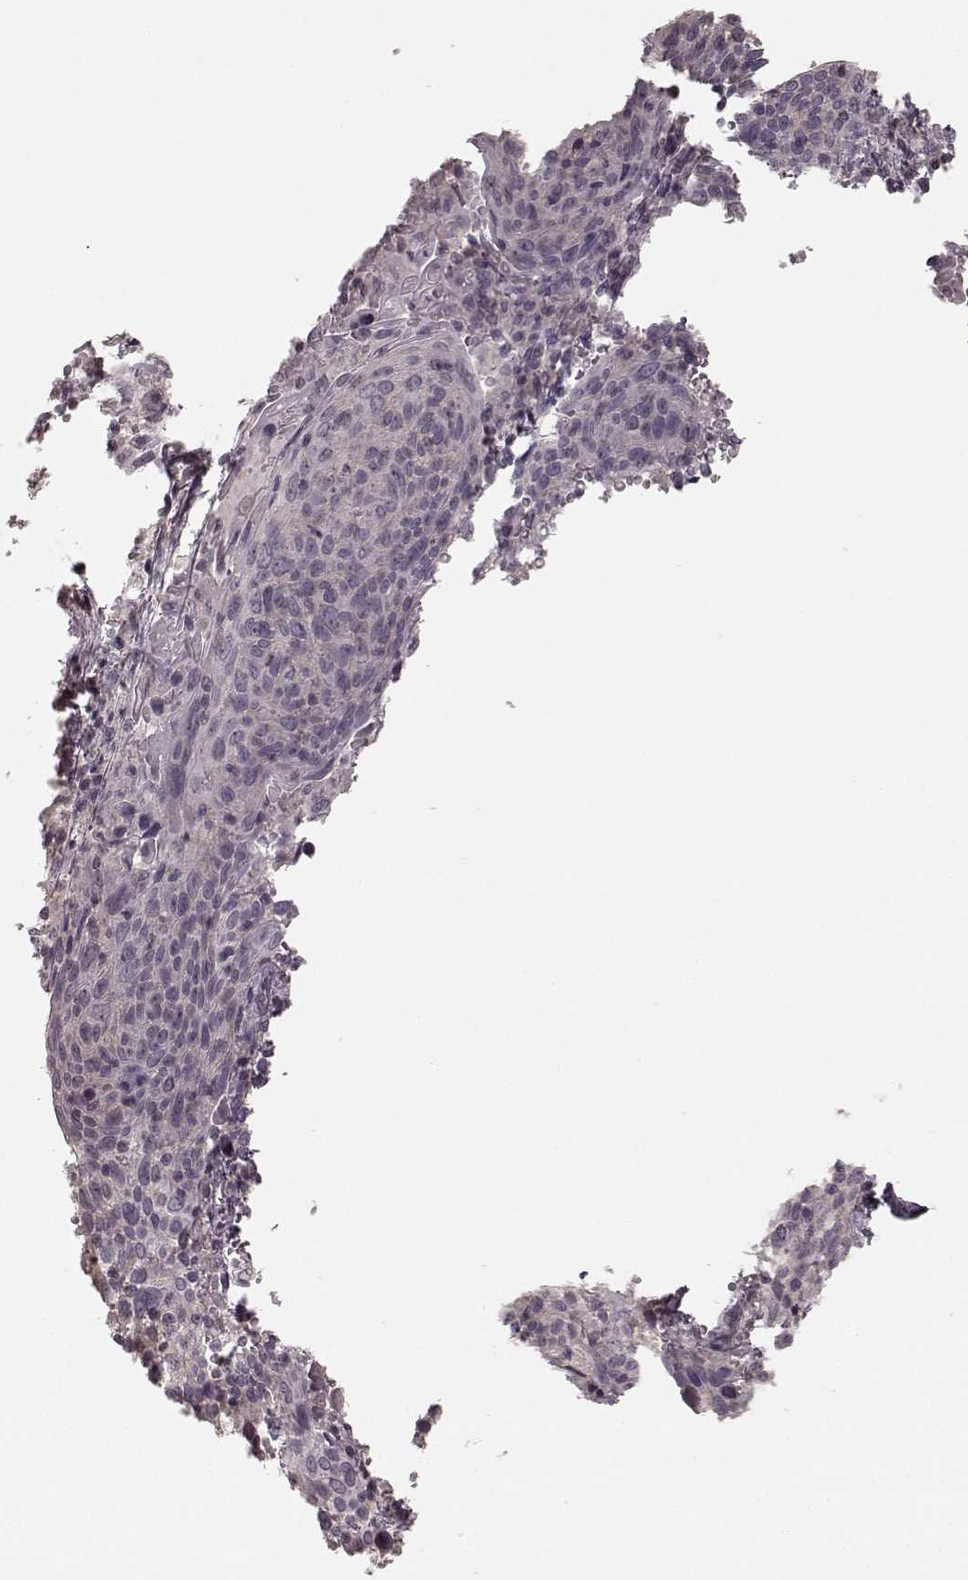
{"staining": {"intensity": "negative", "quantity": "none", "location": "none"}, "tissue": "cervical cancer", "cell_type": "Tumor cells", "image_type": "cancer", "snomed": [{"axis": "morphology", "description": "Squamous cell carcinoma, NOS"}, {"axis": "topography", "description": "Cervix"}], "caption": "Immunohistochemical staining of cervical cancer reveals no significant expression in tumor cells.", "gene": "PRKCE", "patient": {"sex": "female", "age": 61}}